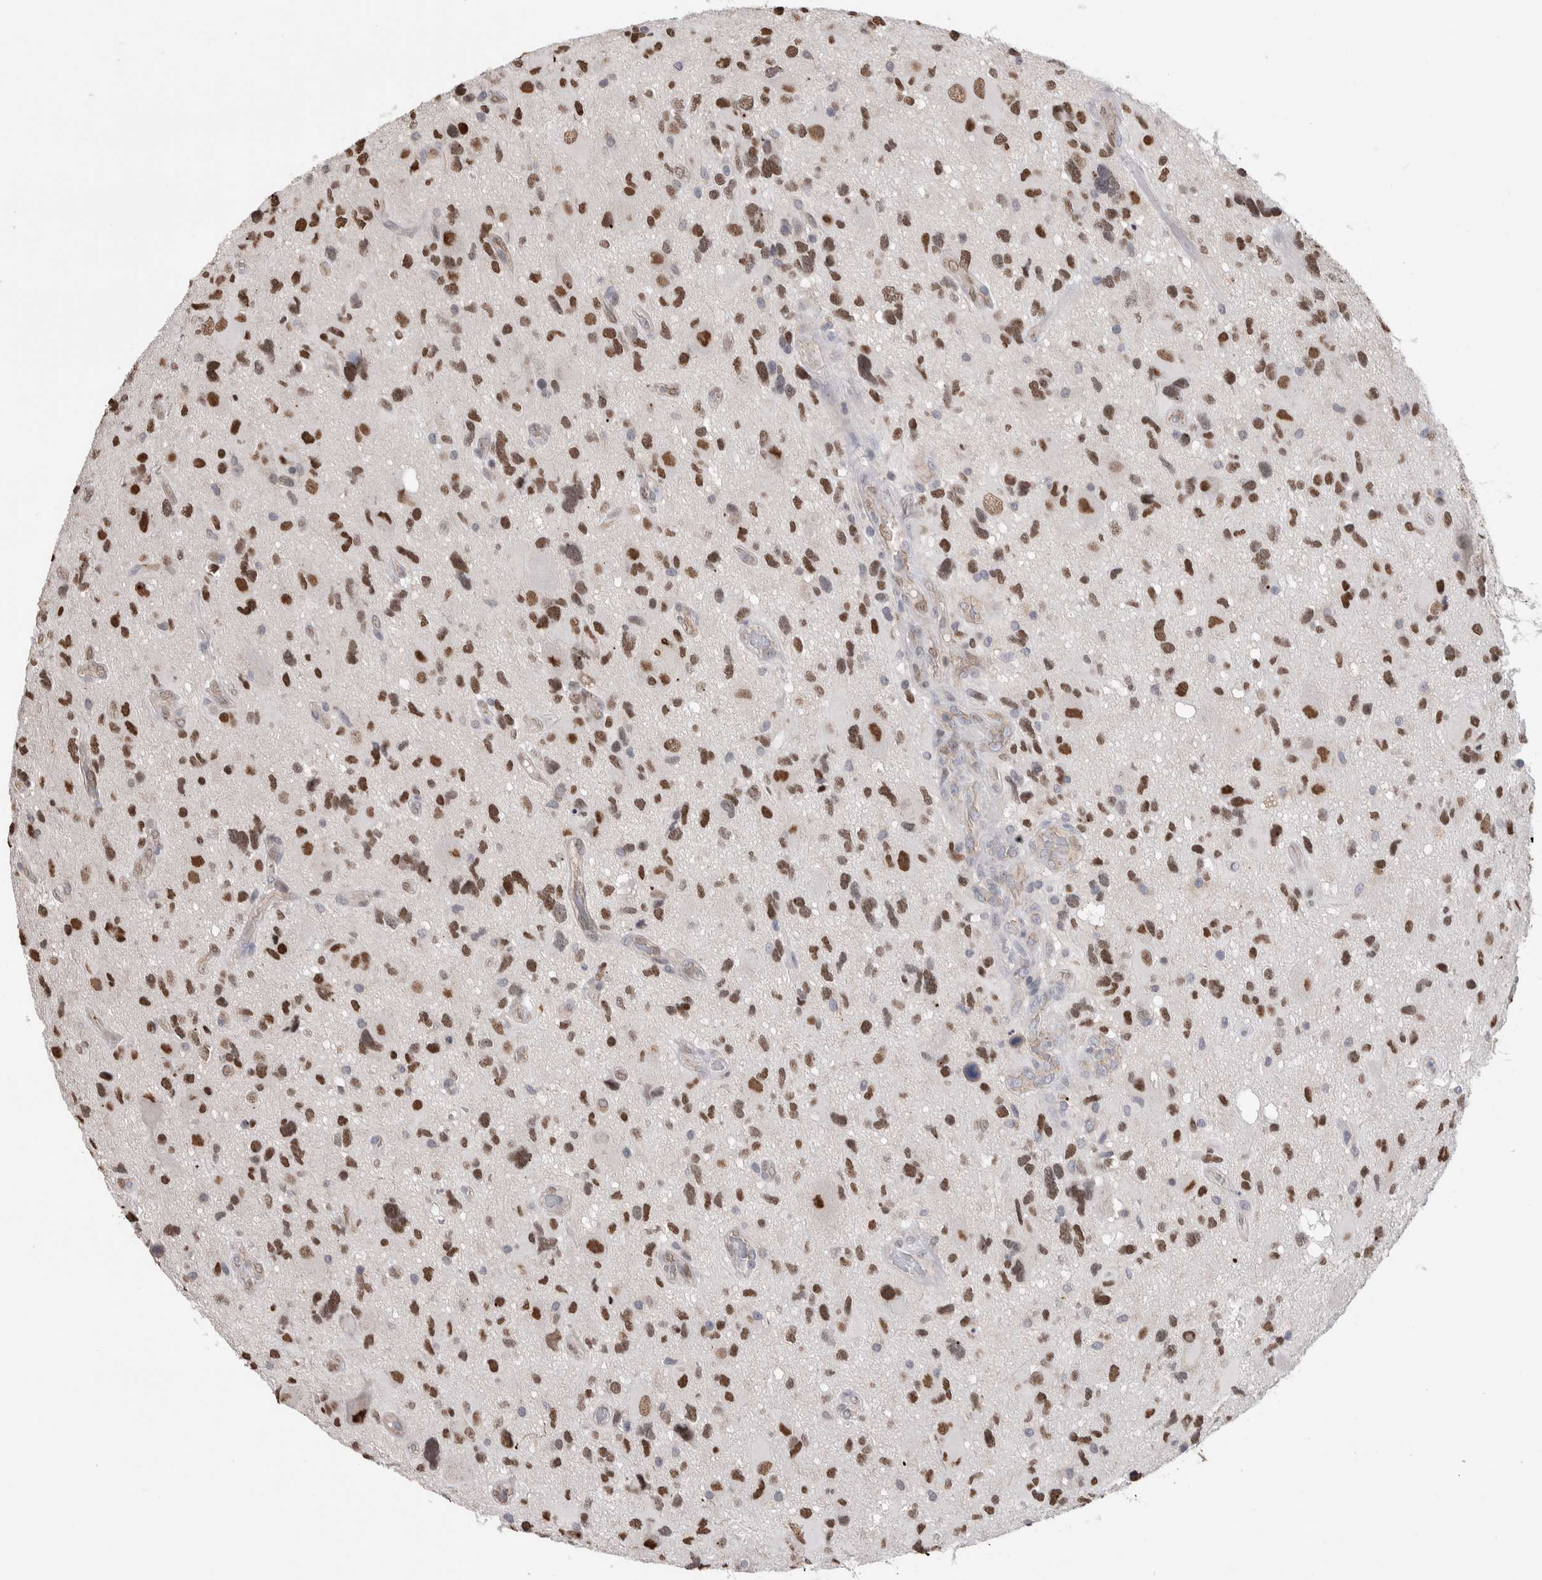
{"staining": {"intensity": "moderate", "quantity": ">75%", "location": "nuclear"}, "tissue": "glioma", "cell_type": "Tumor cells", "image_type": "cancer", "snomed": [{"axis": "morphology", "description": "Glioma, malignant, High grade"}, {"axis": "topography", "description": "Brain"}], "caption": "The photomicrograph shows immunohistochemical staining of glioma. There is moderate nuclear positivity is identified in approximately >75% of tumor cells.", "gene": "ZBTB49", "patient": {"sex": "male", "age": 33}}